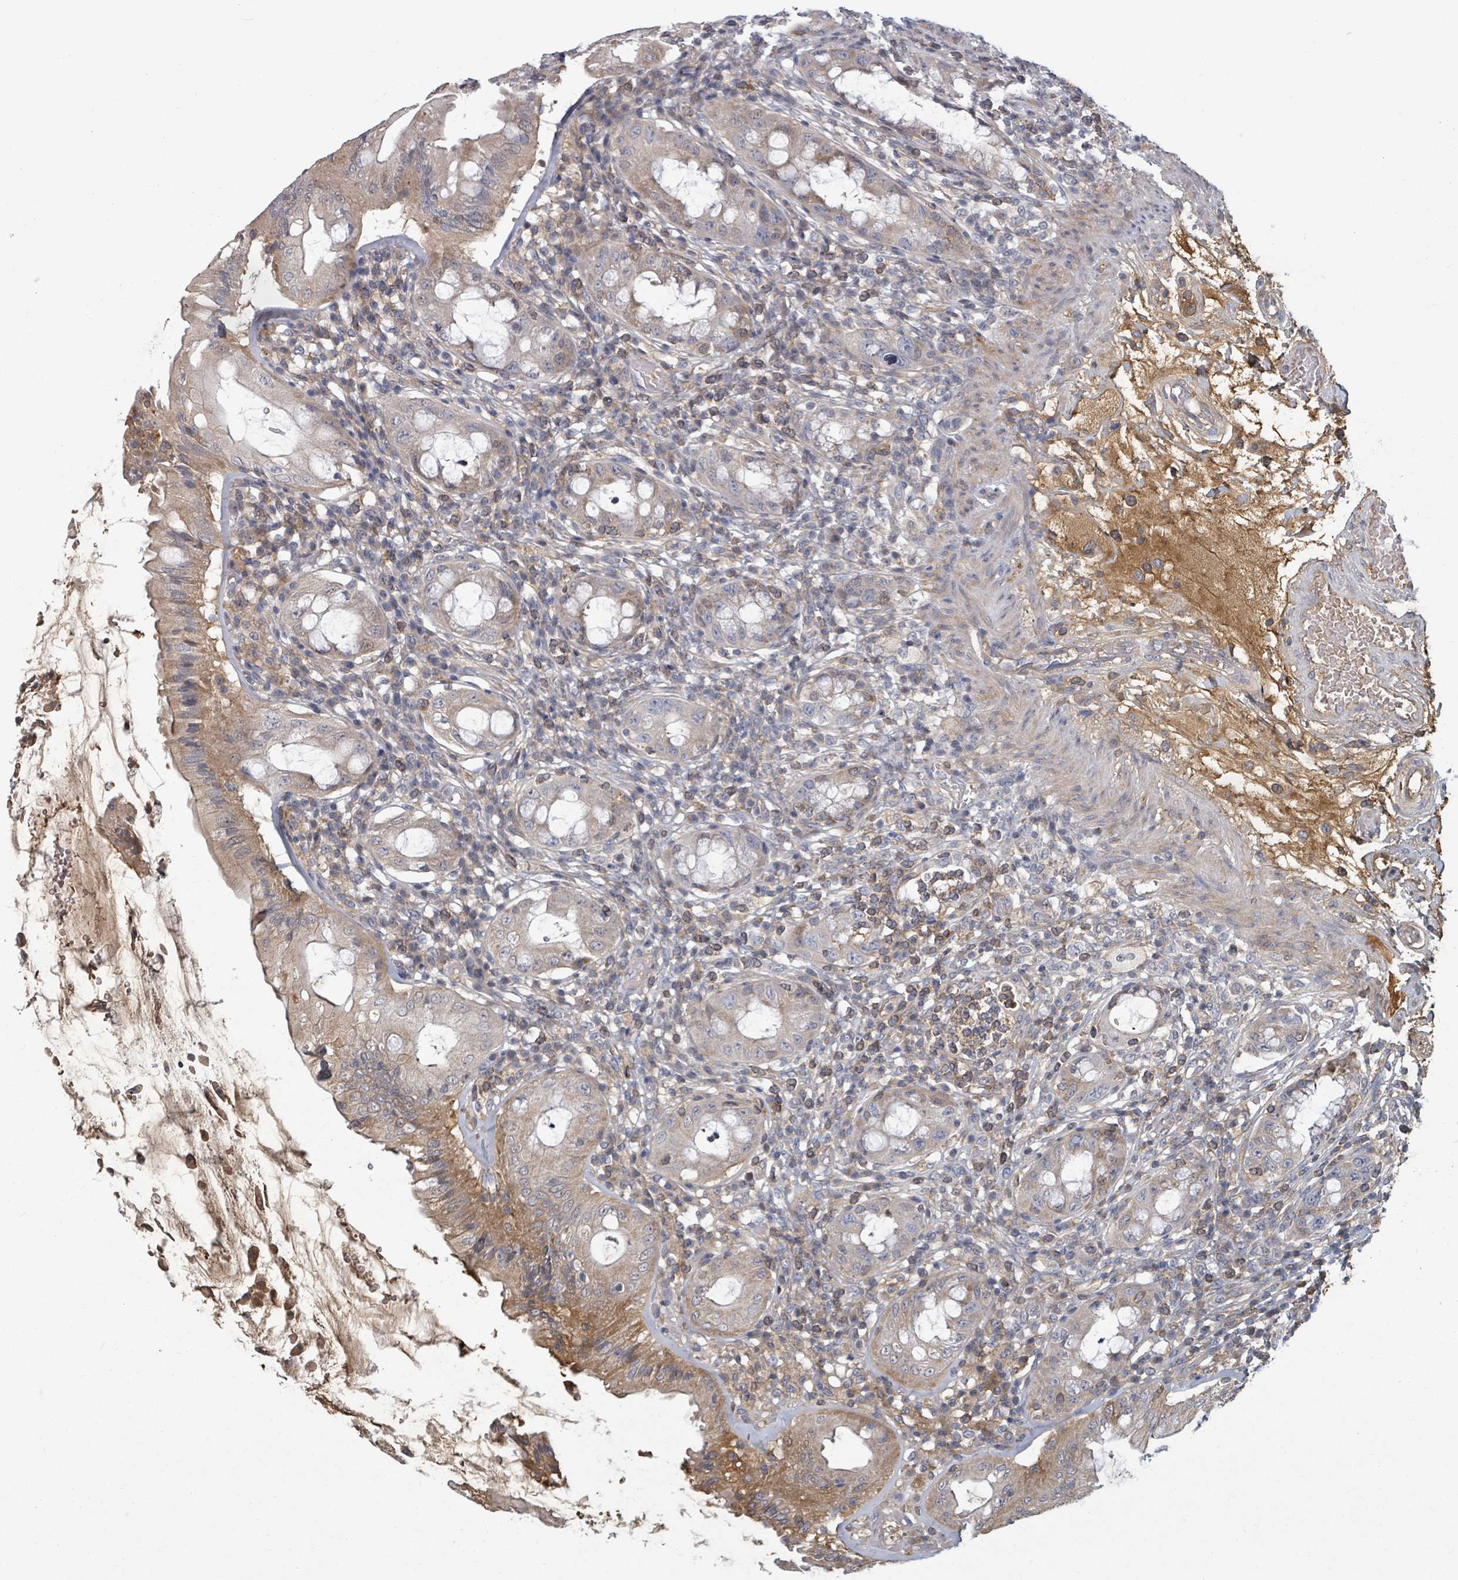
{"staining": {"intensity": "moderate", "quantity": "25%-75%", "location": "cytoplasmic/membranous"}, "tissue": "rectum", "cell_type": "Glandular cells", "image_type": "normal", "snomed": [{"axis": "morphology", "description": "Normal tissue, NOS"}, {"axis": "topography", "description": "Rectum"}], "caption": "High-magnification brightfield microscopy of benign rectum stained with DAB (brown) and counterstained with hematoxylin (blue). glandular cells exhibit moderate cytoplasmic/membranous expression is identified in approximately25%-75% of cells. (Stains: DAB (3,3'-diaminobenzidine) in brown, nuclei in blue, Microscopy: brightfield microscopy at high magnification).", "gene": "GABBR1", "patient": {"sex": "female", "age": 57}}